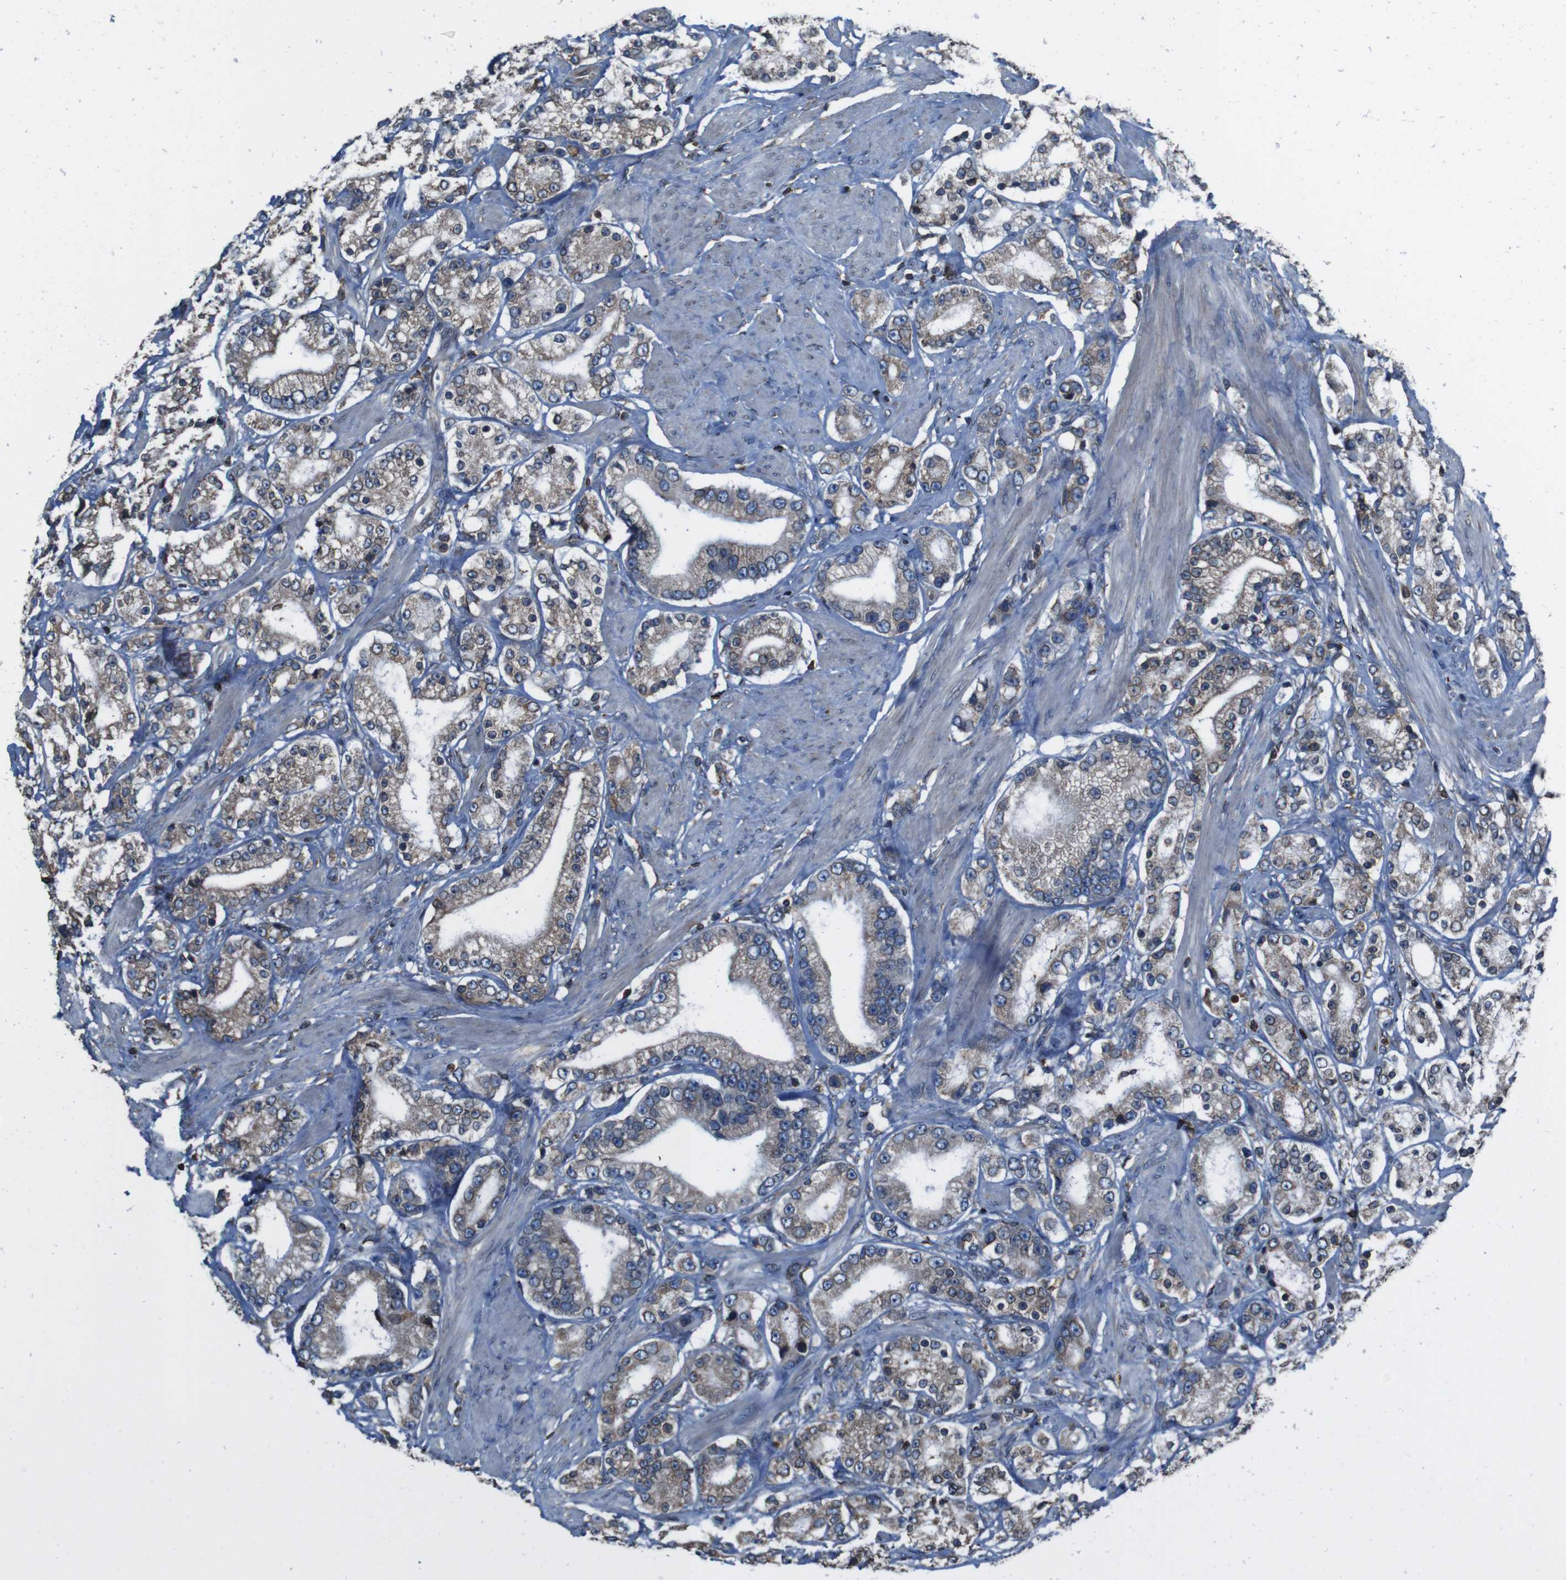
{"staining": {"intensity": "weak", "quantity": ">75%", "location": "cytoplasmic/membranous"}, "tissue": "prostate cancer", "cell_type": "Tumor cells", "image_type": "cancer", "snomed": [{"axis": "morphology", "description": "Adenocarcinoma, Low grade"}, {"axis": "topography", "description": "Prostate"}], "caption": "A histopathology image of human prostate cancer (low-grade adenocarcinoma) stained for a protein displays weak cytoplasmic/membranous brown staining in tumor cells.", "gene": "APMAP", "patient": {"sex": "male", "age": 63}}